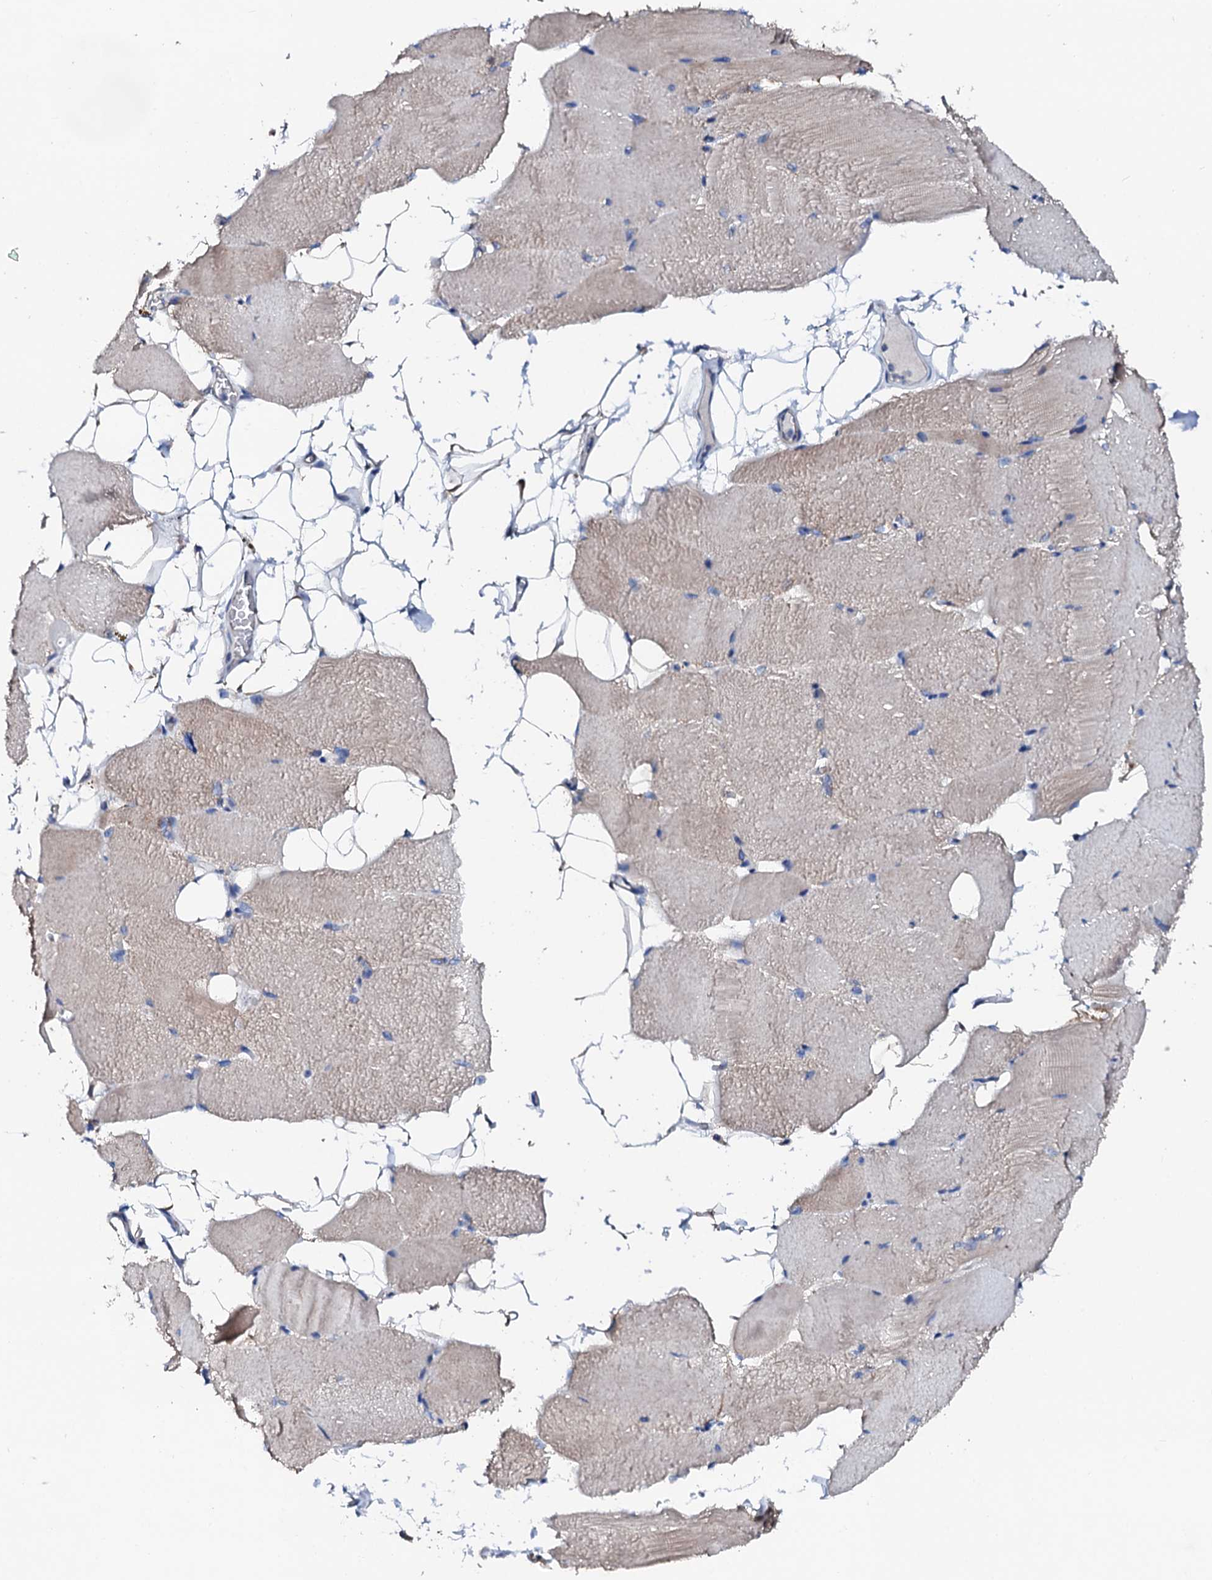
{"staining": {"intensity": "weak", "quantity": "<25%", "location": "cytoplasmic/membranous"}, "tissue": "skeletal muscle", "cell_type": "Myocytes", "image_type": "normal", "snomed": [{"axis": "morphology", "description": "Normal tissue, NOS"}, {"axis": "topography", "description": "Skeletal muscle"}, {"axis": "topography", "description": "Parathyroid gland"}], "caption": "Human skeletal muscle stained for a protein using immunohistochemistry exhibits no expression in myocytes.", "gene": "KLHL32", "patient": {"sex": "female", "age": 37}}